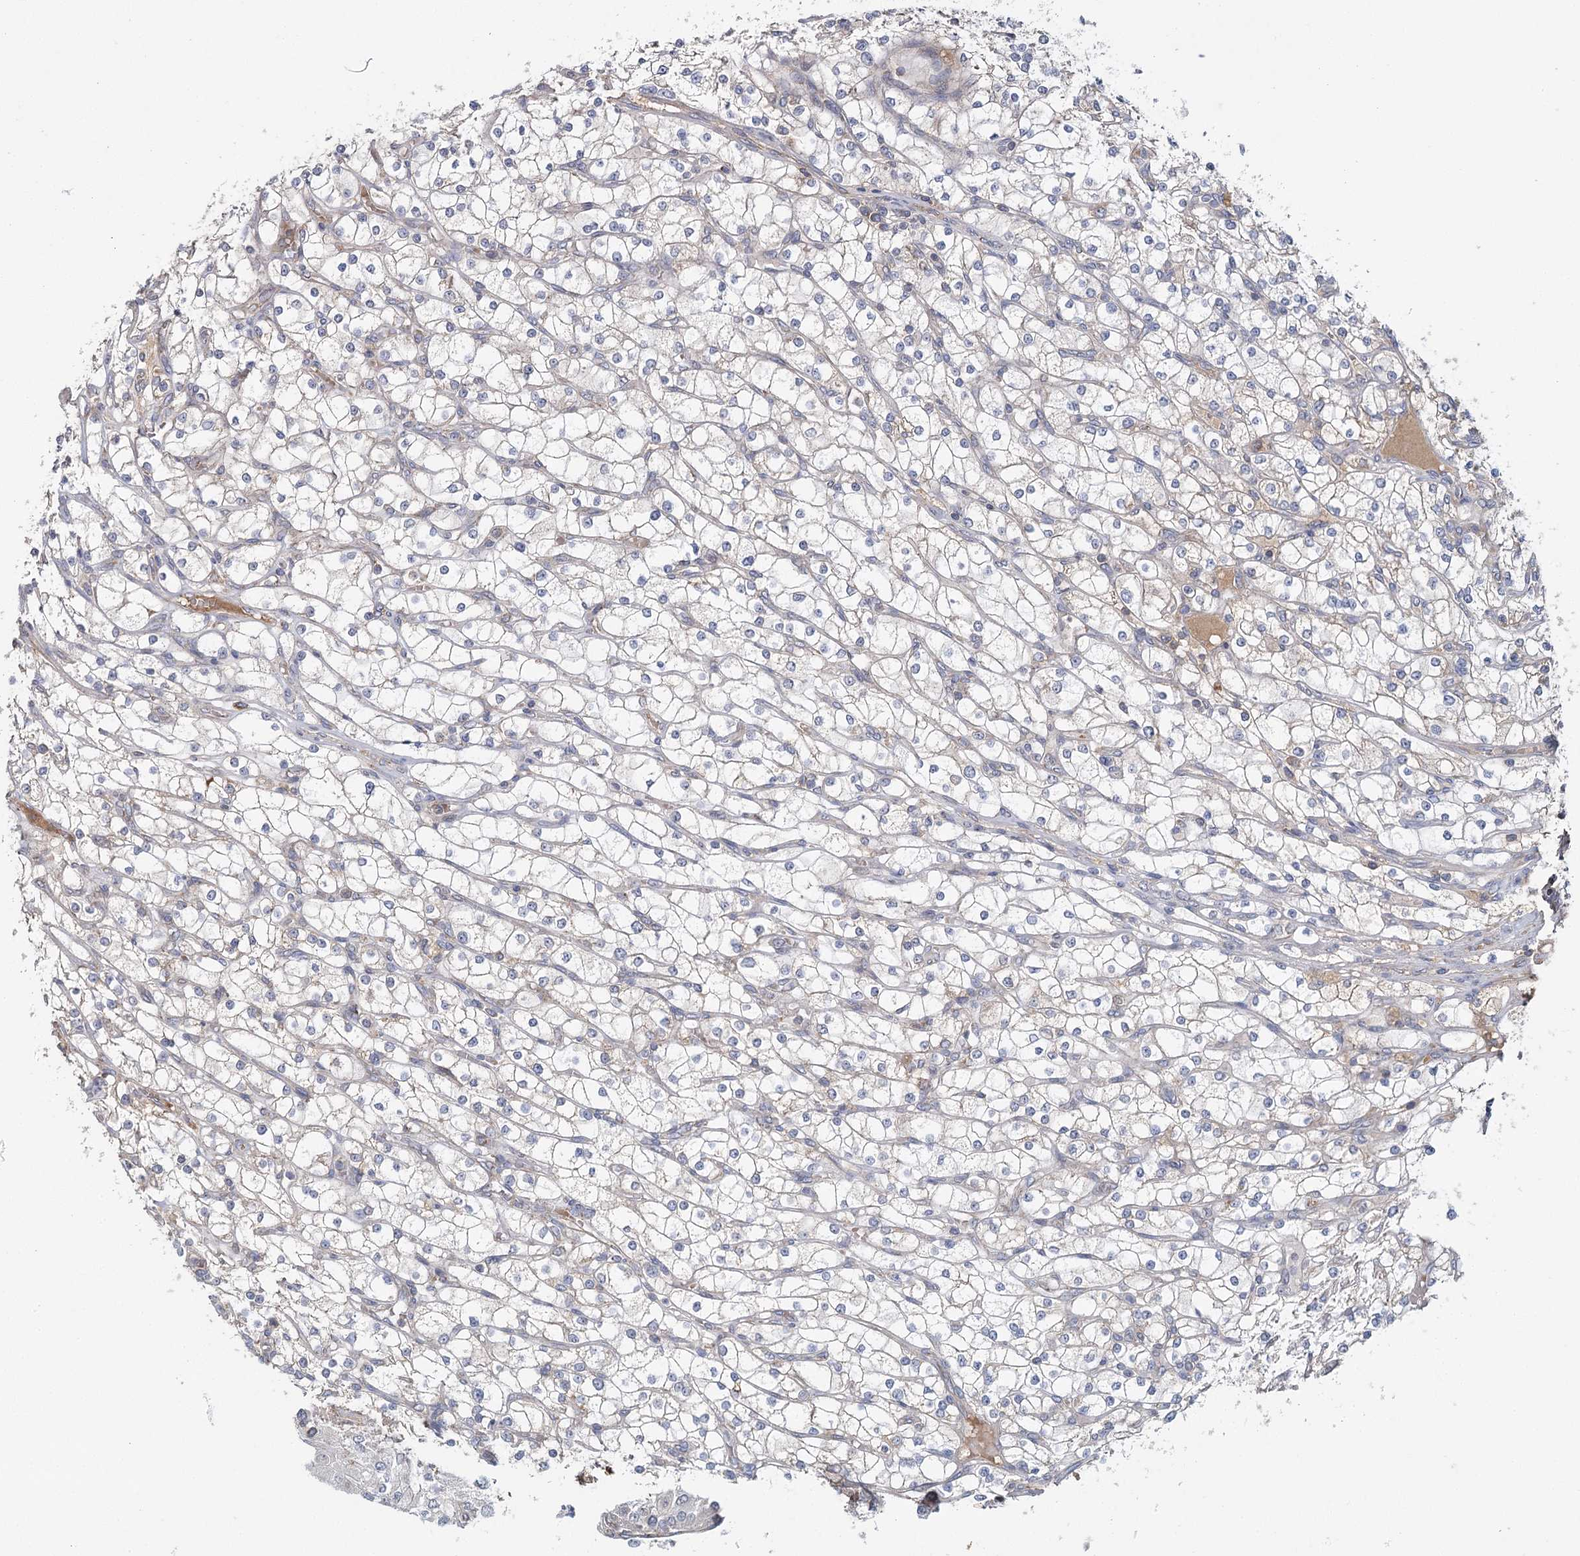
{"staining": {"intensity": "negative", "quantity": "none", "location": "none"}, "tissue": "renal cancer", "cell_type": "Tumor cells", "image_type": "cancer", "snomed": [{"axis": "morphology", "description": "Adenocarcinoma, NOS"}, {"axis": "topography", "description": "Kidney"}], "caption": "Immunohistochemistry of human adenocarcinoma (renal) exhibits no positivity in tumor cells. (DAB immunohistochemistry (IHC), high magnification).", "gene": "MRPL44", "patient": {"sex": "male", "age": 80}}